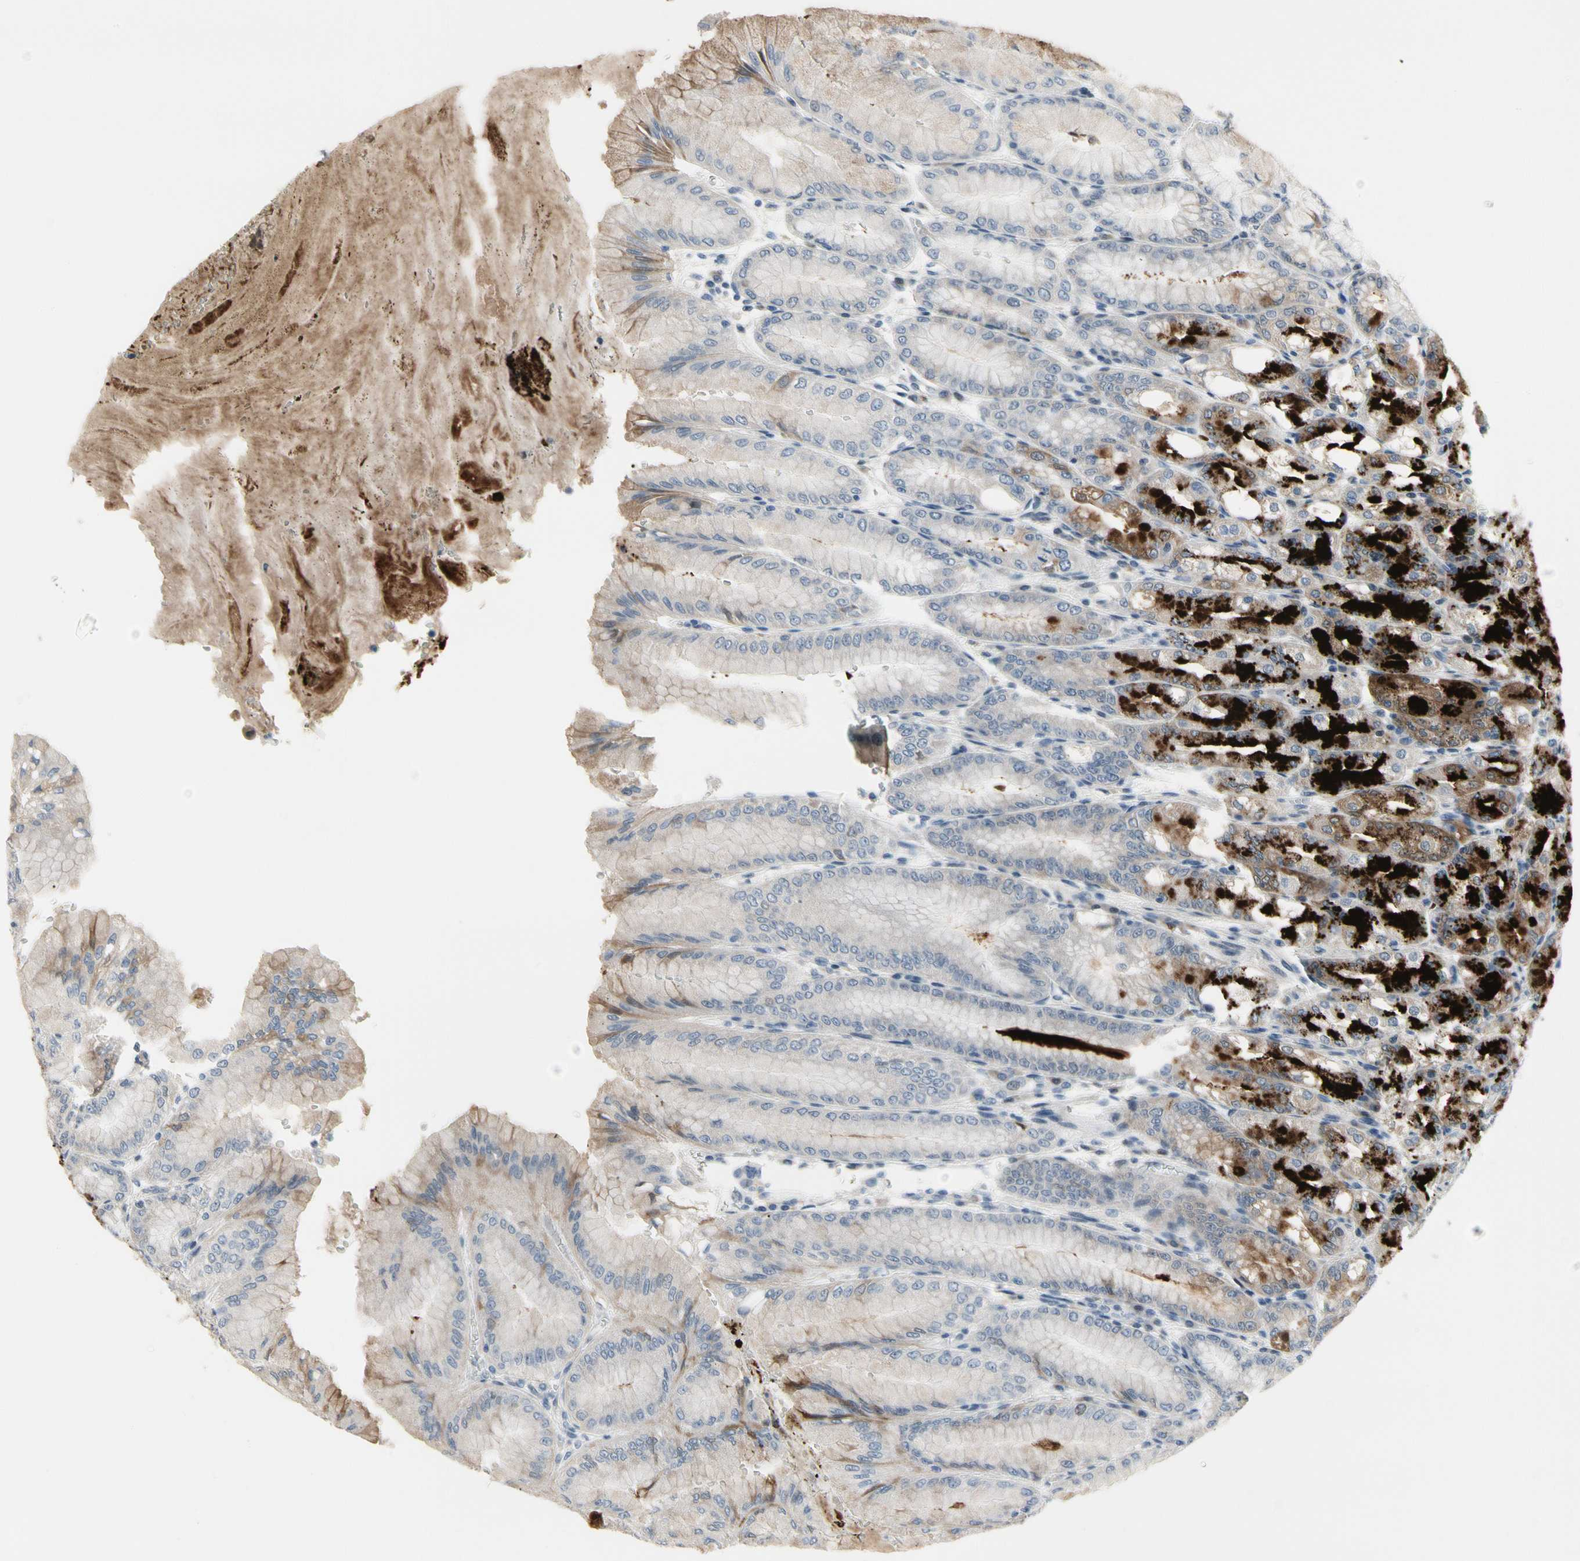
{"staining": {"intensity": "strong", "quantity": "25%-75%", "location": "cytoplasmic/membranous"}, "tissue": "stomach", "cell_type": "Glandular cells", "image_type": "normal", "snomed": [{"axis": "morphology", "description": "Normal tissue, NOS"}, {"axis": "topography", "description": "Stomach, lower"}], "caption": "Strong cytoplasmic/membranous staining is identified in approximately 25%-75% of glandular cells in normal stomach.", "gene": "NFASC", "patient": {"sex": "male", "age": 71}}